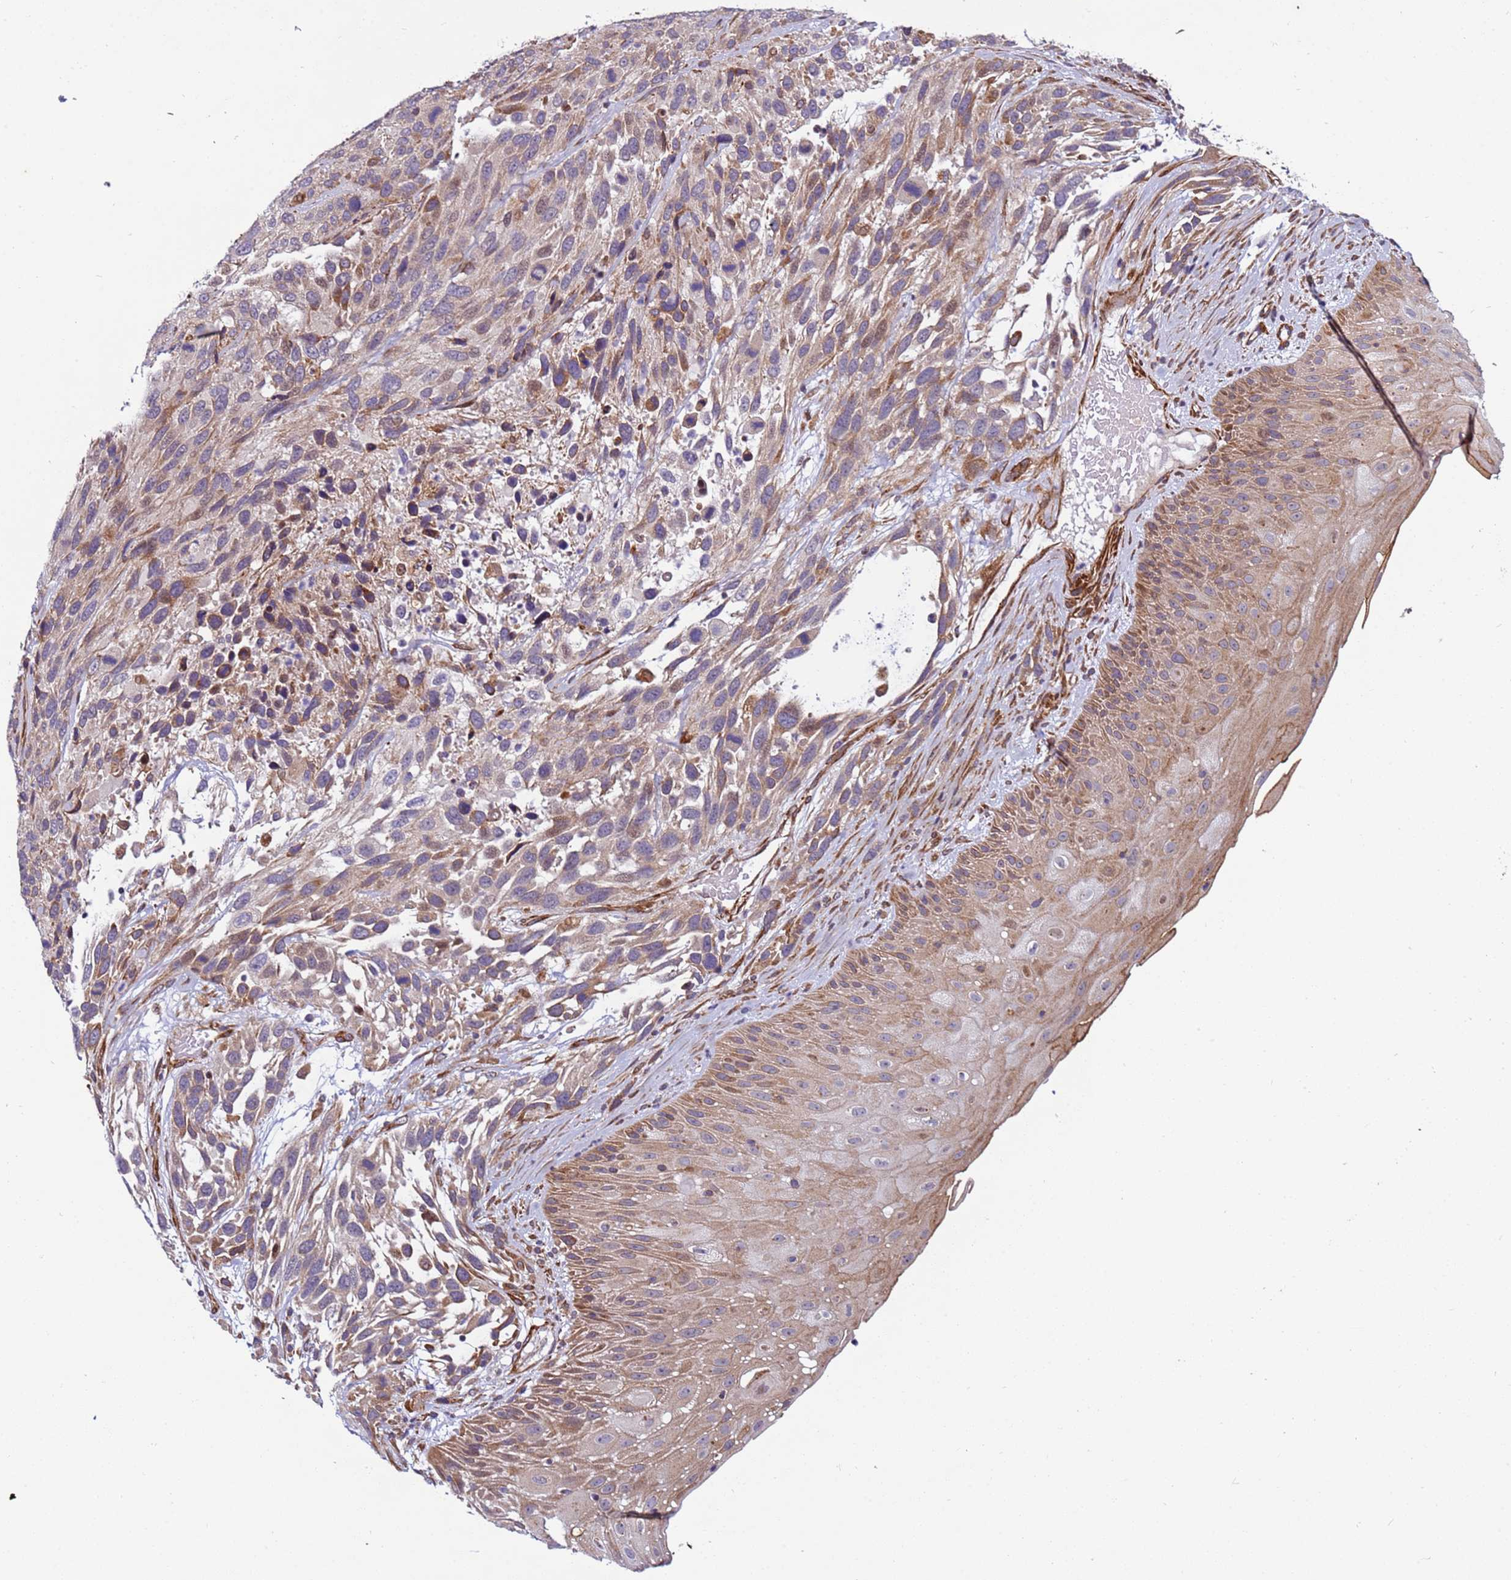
{"staining": {"intensity": "moderate", "quantity": ">75%", "location": "cytoplasmic/membranous"}, "tissue": "urothelial cancer", "cell_type": "Tumor cells", "image_type": "cancer", "snomed": [{"axis": "morphology", "description": "Urothelial carcinoma, High grade"}, {"axis": "topography", "description": "Urinary bladder"}], "caption": "The micrograph reveals a brown stain indicating the presence of a protein in the cytoplasmic/membranous of tumor cells in high-grade urothelial carcinoma.", "gene": "MCRIP1", "patient": {"sex": "female", "age": 70}}